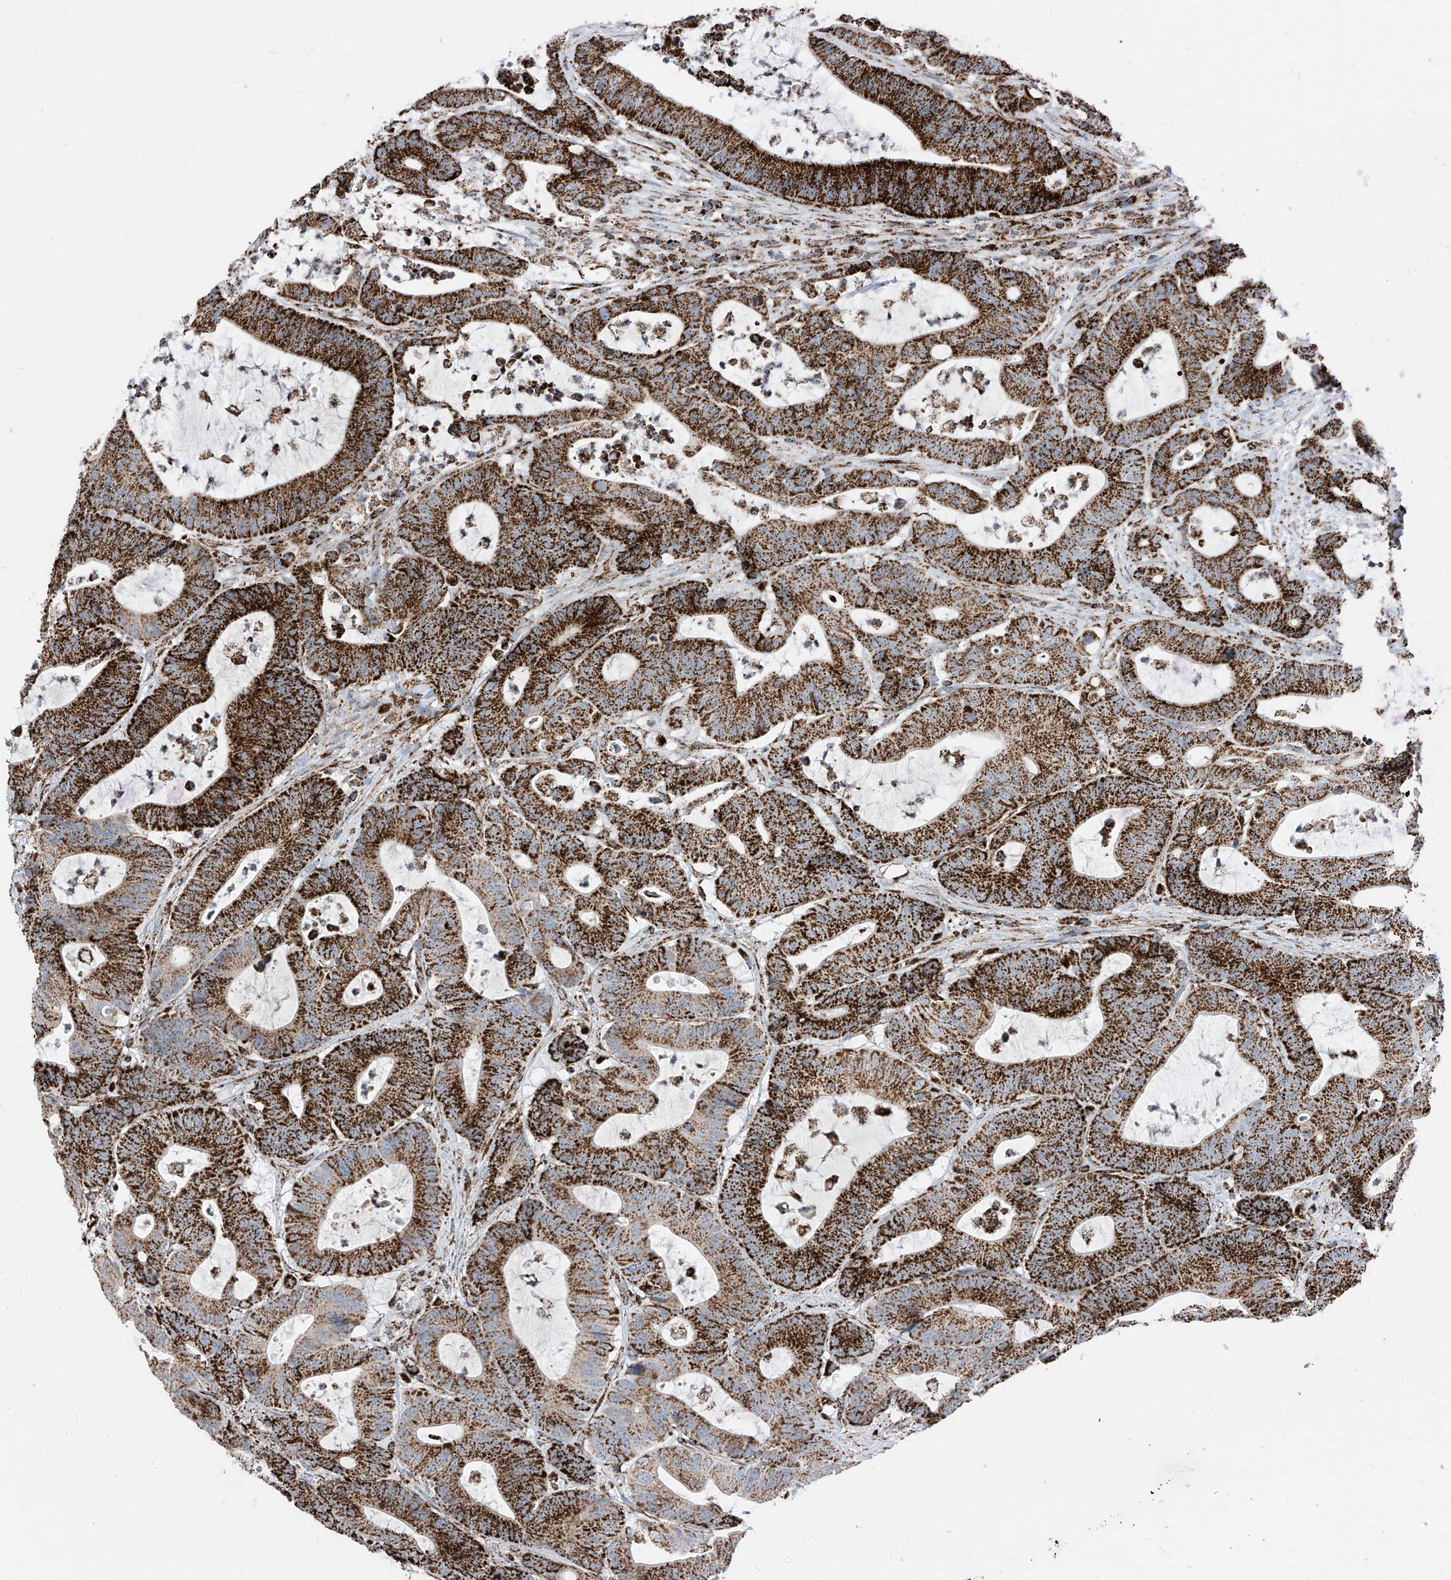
{"staining": {"intensity": "strong", "quantity": ">75%", "location": "cytoplasmic/membranous"}, "tissue": "colorectal cancer", "cell_type": "Tumor cells", "image_type": "cancer", "snomed": [{"axis": "morphology", "description": "Adenocarcinoma, NOS"}, {"axis": "topography", "description": "Colon"}], "caption": "Colorectal cancer (adenocarcinoma) stained with DAB (3,3'-diaminobenzidine) immunohistochemistry reveals high levels of strong cytoplasmic/membranous positivity in approximately >75% of tumor cells.", "gene": "COX5B", "patient": {"sex": "female", "age": 84}}